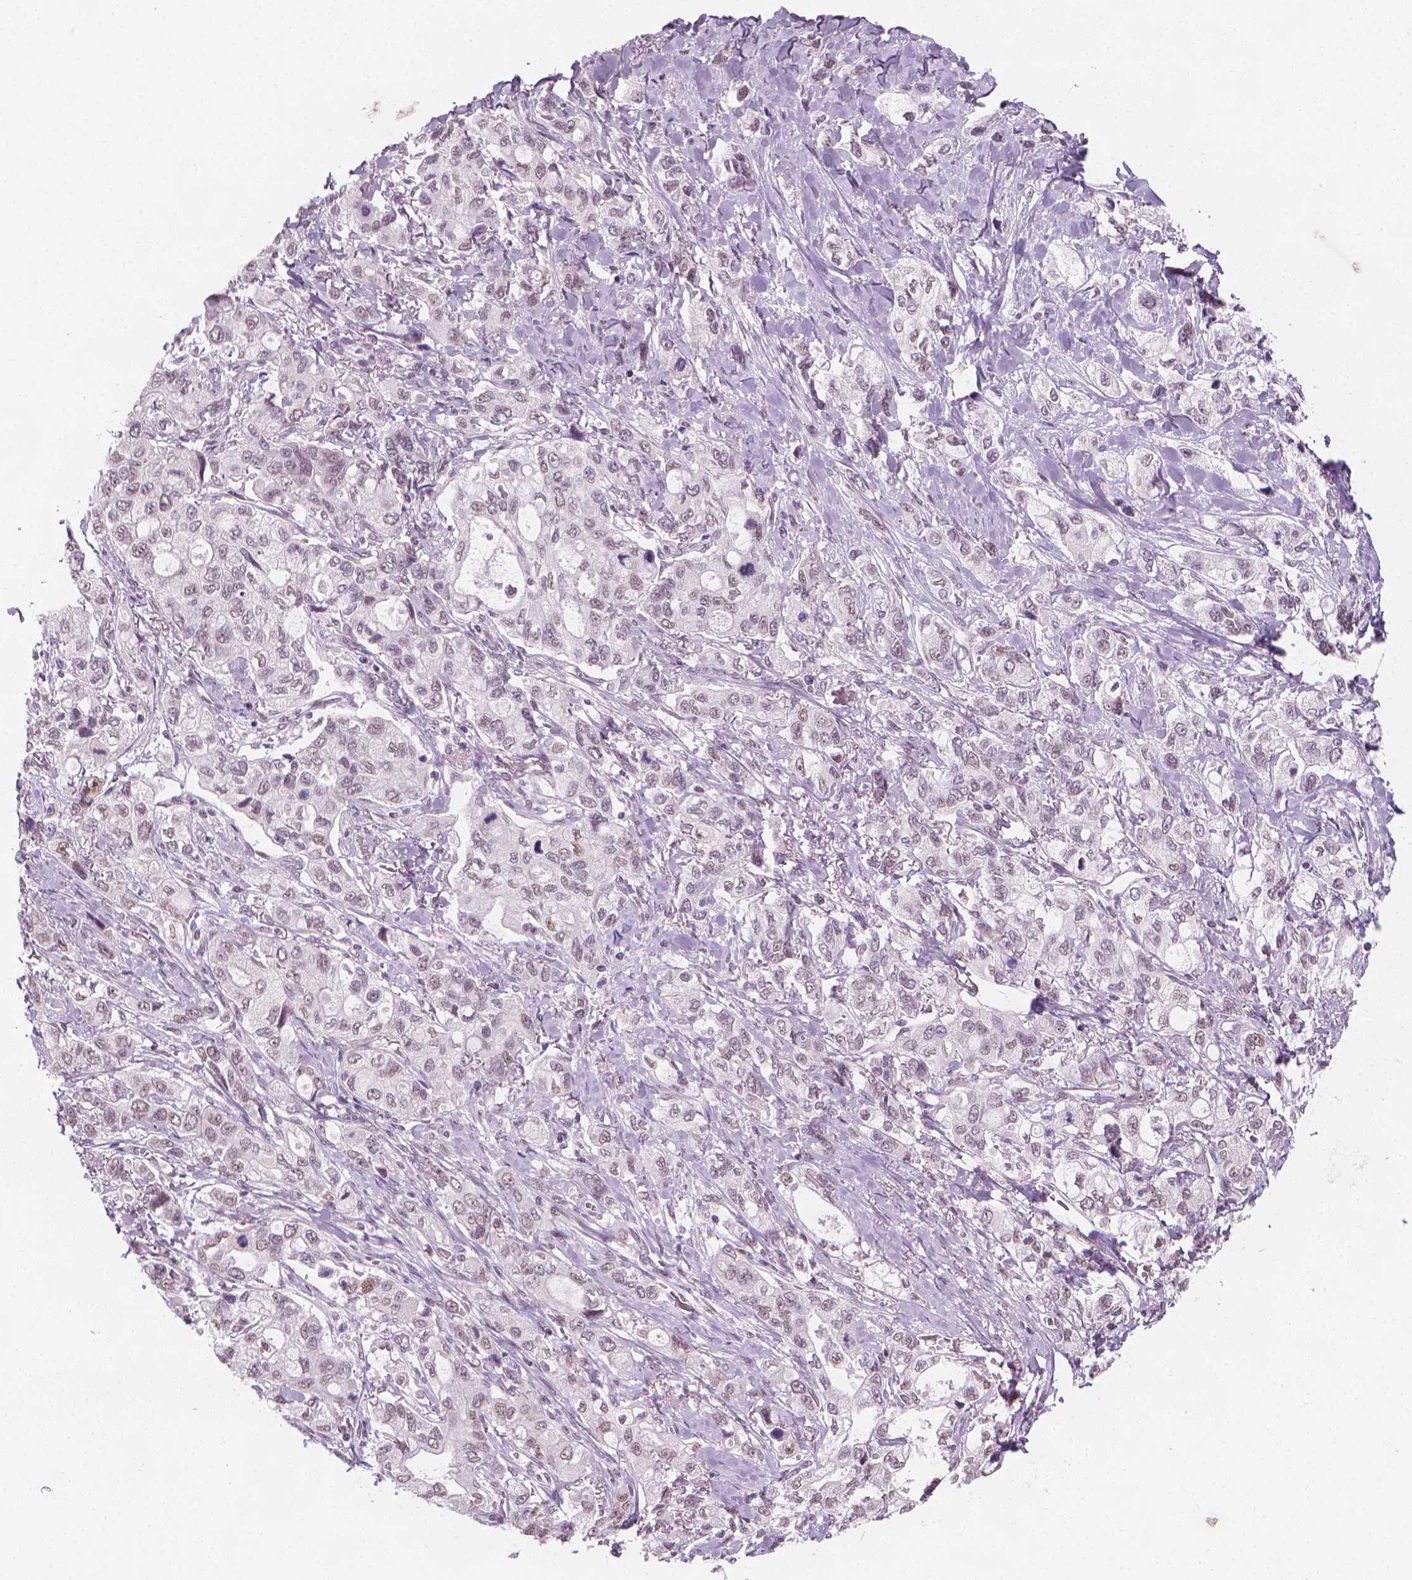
{"staining": {"intensity": "weak", "quantity": "25%-75%", "location": "nuclear"}, "tissue": "stomach cancer", "cell_type": "Tumor cells", "image_type": "cancer", "snomed": [{"axis": "morphology", "description": "Adenocarcinoma, NOS"}, {"axis": "topography", "description": "Stomach"}], "caption": "Human adenocarcinoma (stomach) stained for a protein (brown) displays weak nuclear positive expression in approximately 25%-75% of tumor cells.", "gene": "CDKN1C", "patient": {"sex": "male", "age": 63}}